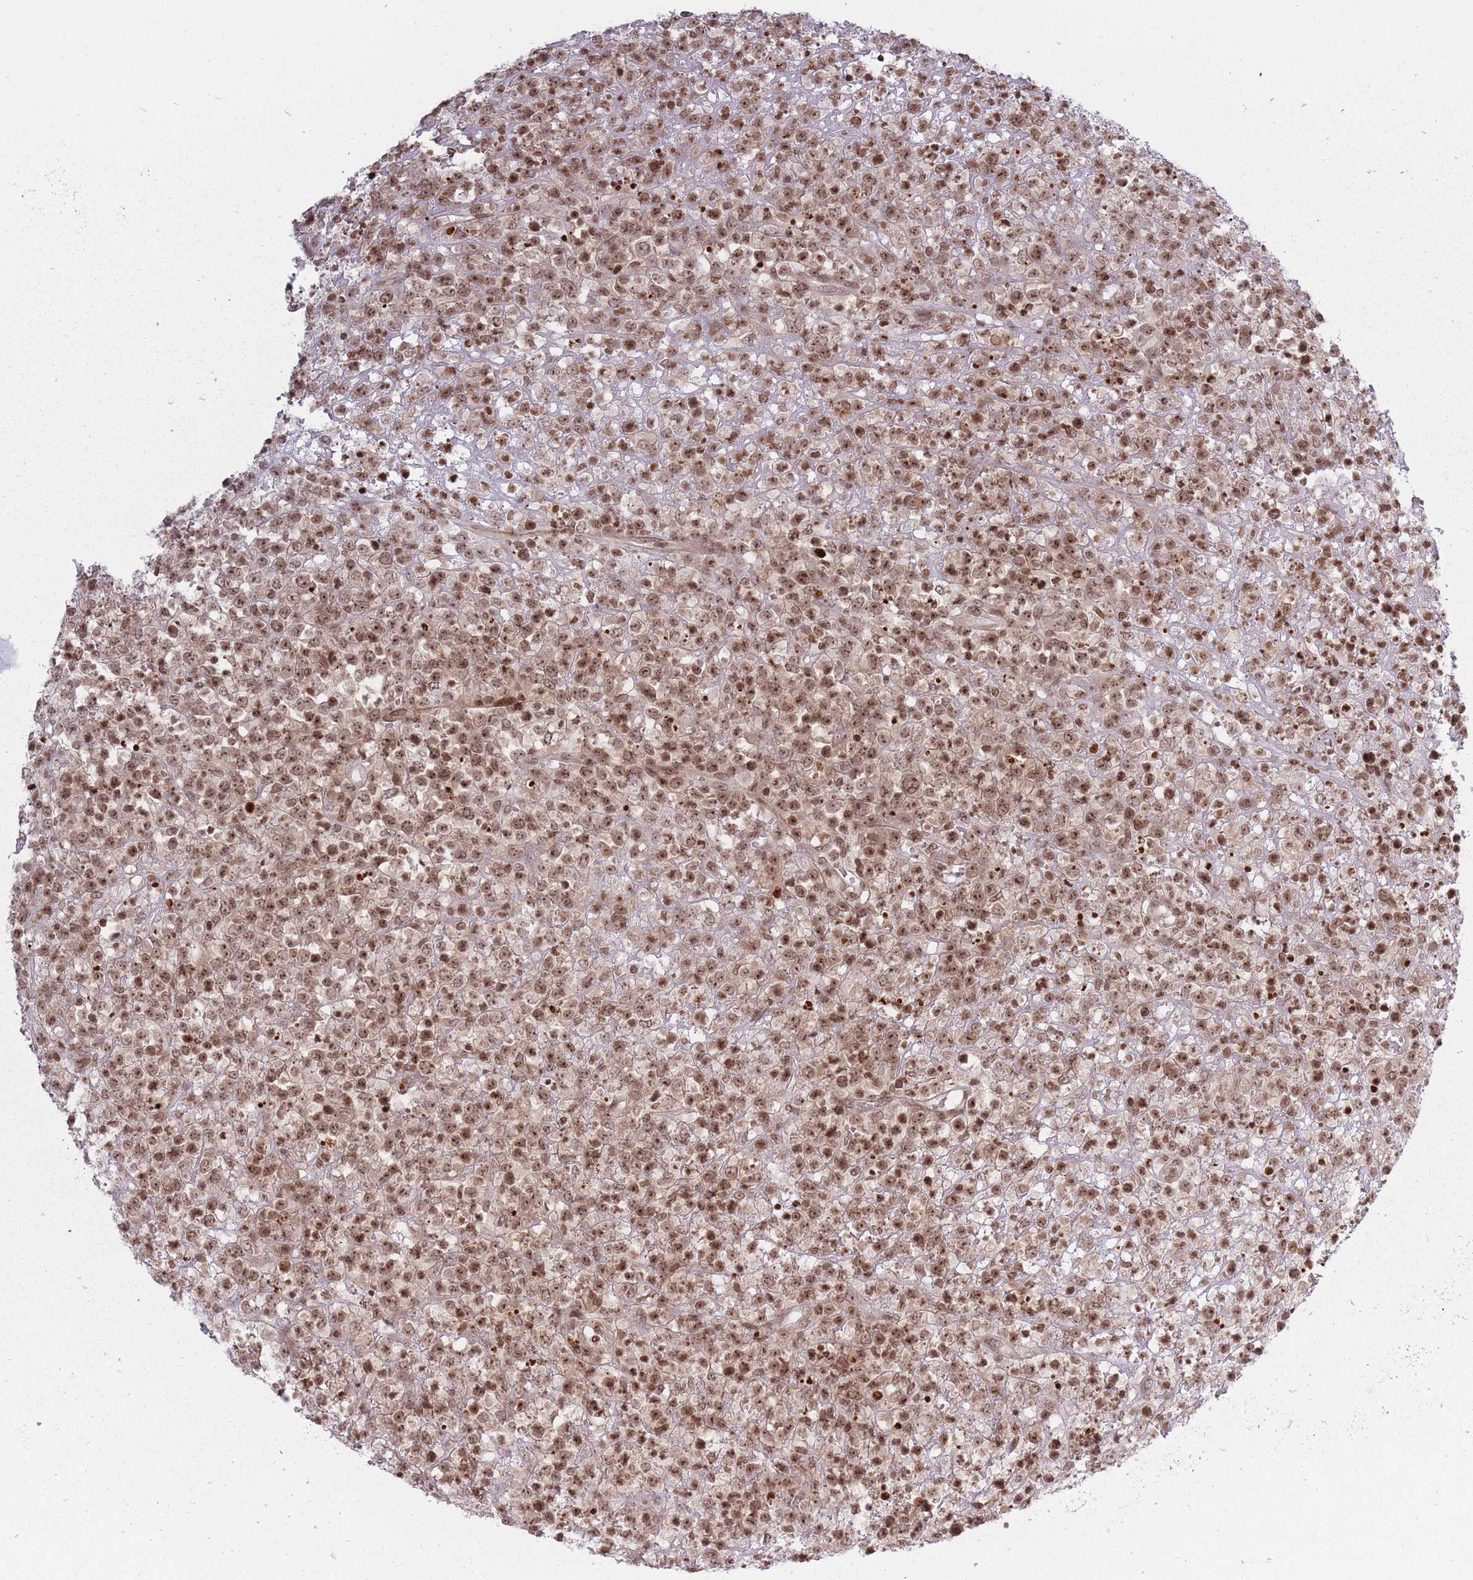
{"staining": {"intensity": "moderate", "quantity": ">75%", "location": "nuclear"}, "tissue": "lymphoma", "cell_type": "Tumor cells", "image_type": "cancer", "snomed": [{"axis": "morphology", "description": "Malignant lymphoma, non-Hodgkin's type, High grade"}, {"axis": "topography", "description": "Colon"}], "caption": "Tumor cells display moderate nuclear staining in about >75% of cells in lymphoma. Nuclei are stained in blue.", "gene": "TMC6", "patient": {"sex": "female", "age": 53}}